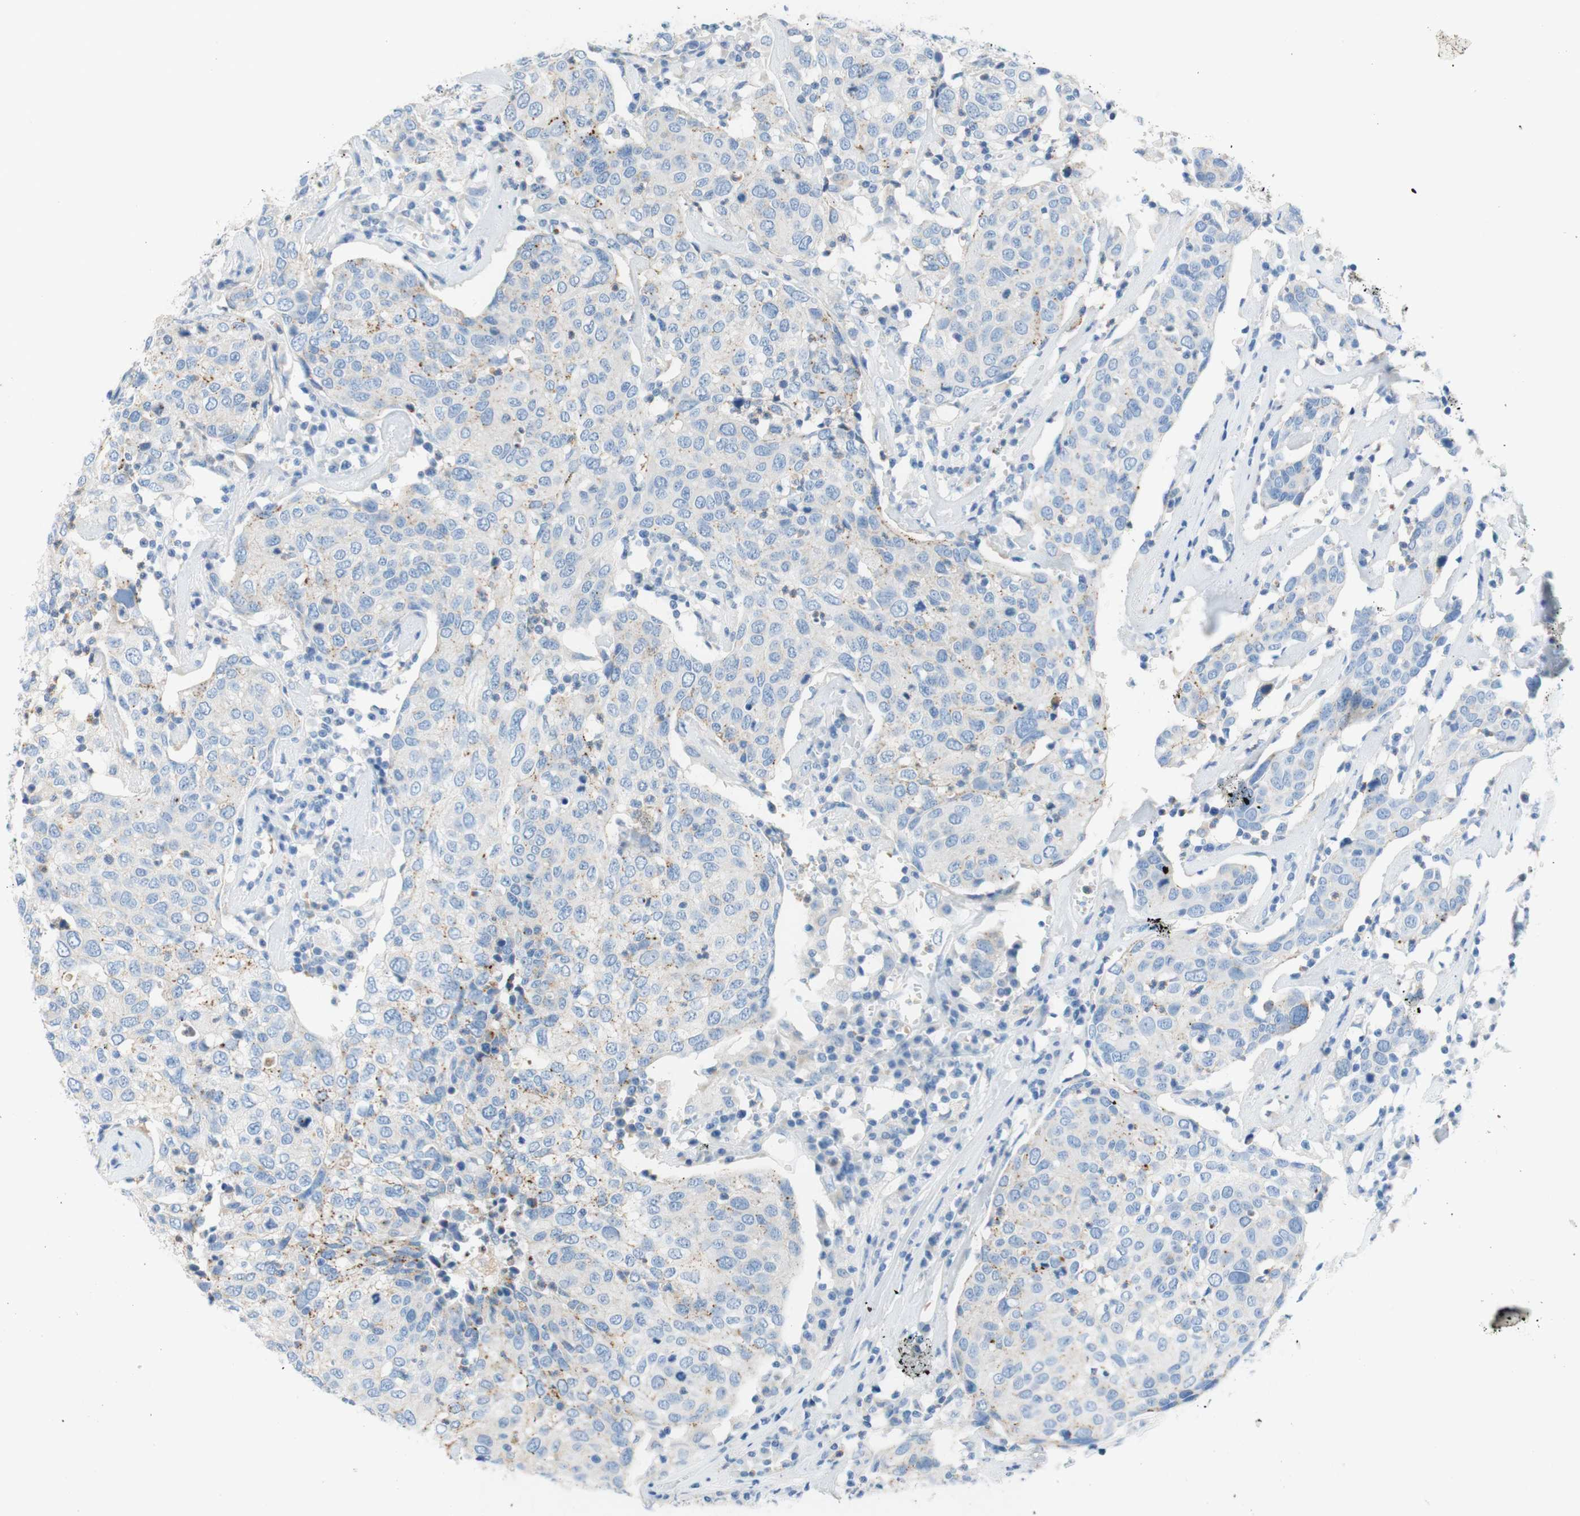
{"staining": {"intensity": "weak", "quantity": "<25%", "location": "cytoplasmic/membranous"}, "tissue": "head and neck cancer", "cell_type": "Tumor cells", "image_type": "cancer", "snomed": [{"axis": "morphology", "description": "Adenocarcinoma, NOS"}, {"axis": "topography", "description": "Salivary gland"}, {"axis": "topography", "description": "Head-Neck"}], "caption": "The image reveals no staining of tumor cells in adenocarcinoma (head and neck).", "gene": "CEACAM1", "patient": {"sex": "female", "age": 65}}